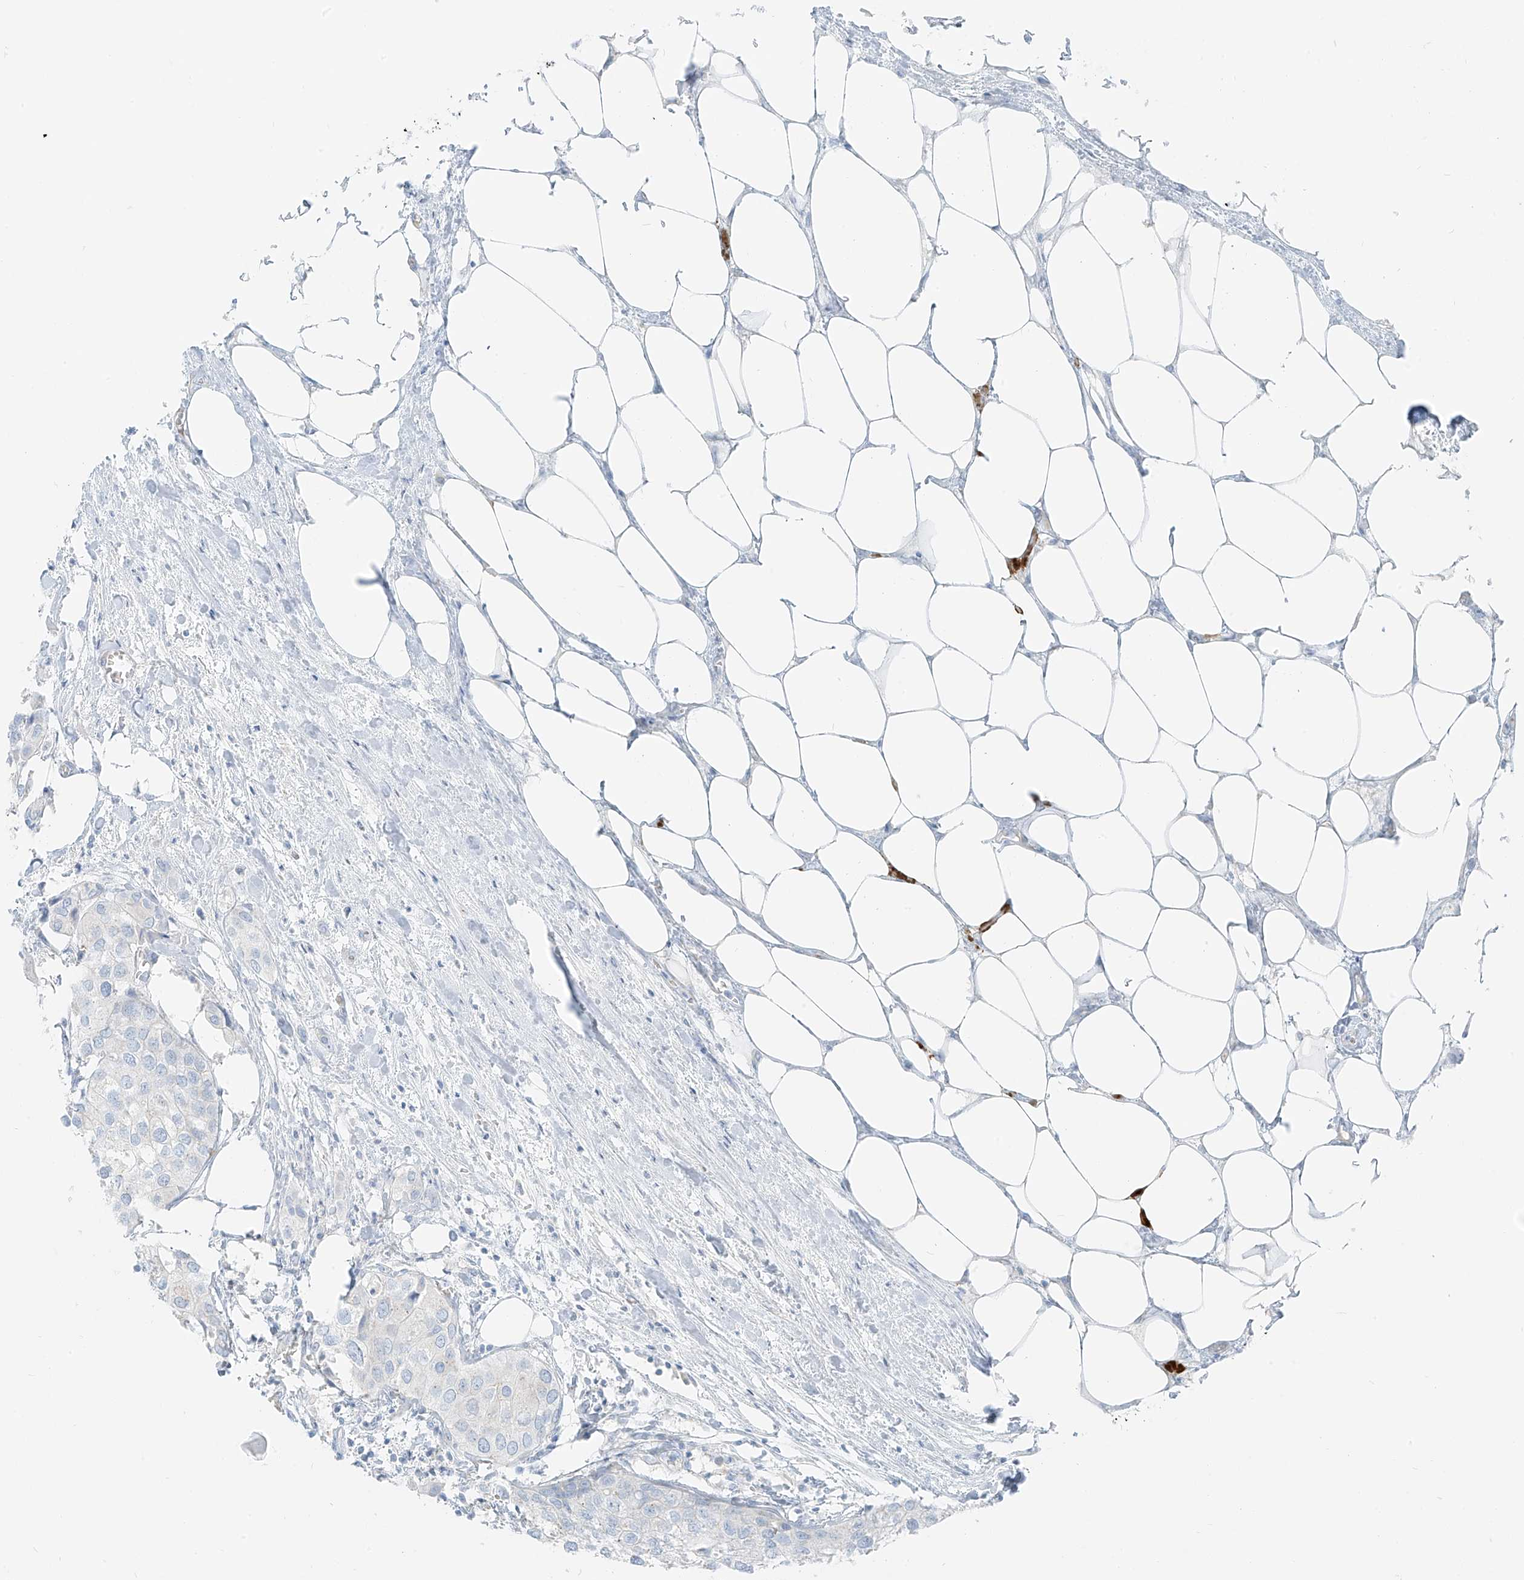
{"staining": {"intensity": "negative", "quantity": "none", "location": "none"}, "tissue": "urothelial cancer", "cell_type": "Tumor cells", "image_type": "cancer", "snomed": [{"axis": "morphology", "description": "Urothelial carcinoma, High grade"}, {"axis": "topography", "description": "Urinary bladder"}], "caption": "Immunohistochemistry (IHC) of human urothelial cancer displays no expression in tumor cells. (DAB (3,3'-diaminobenzidine) immunohistochemistry visualized using brightfield microscopy, high magnification).", "gene": "SMCP", "patient": {"sex": "male", "age": 64}}